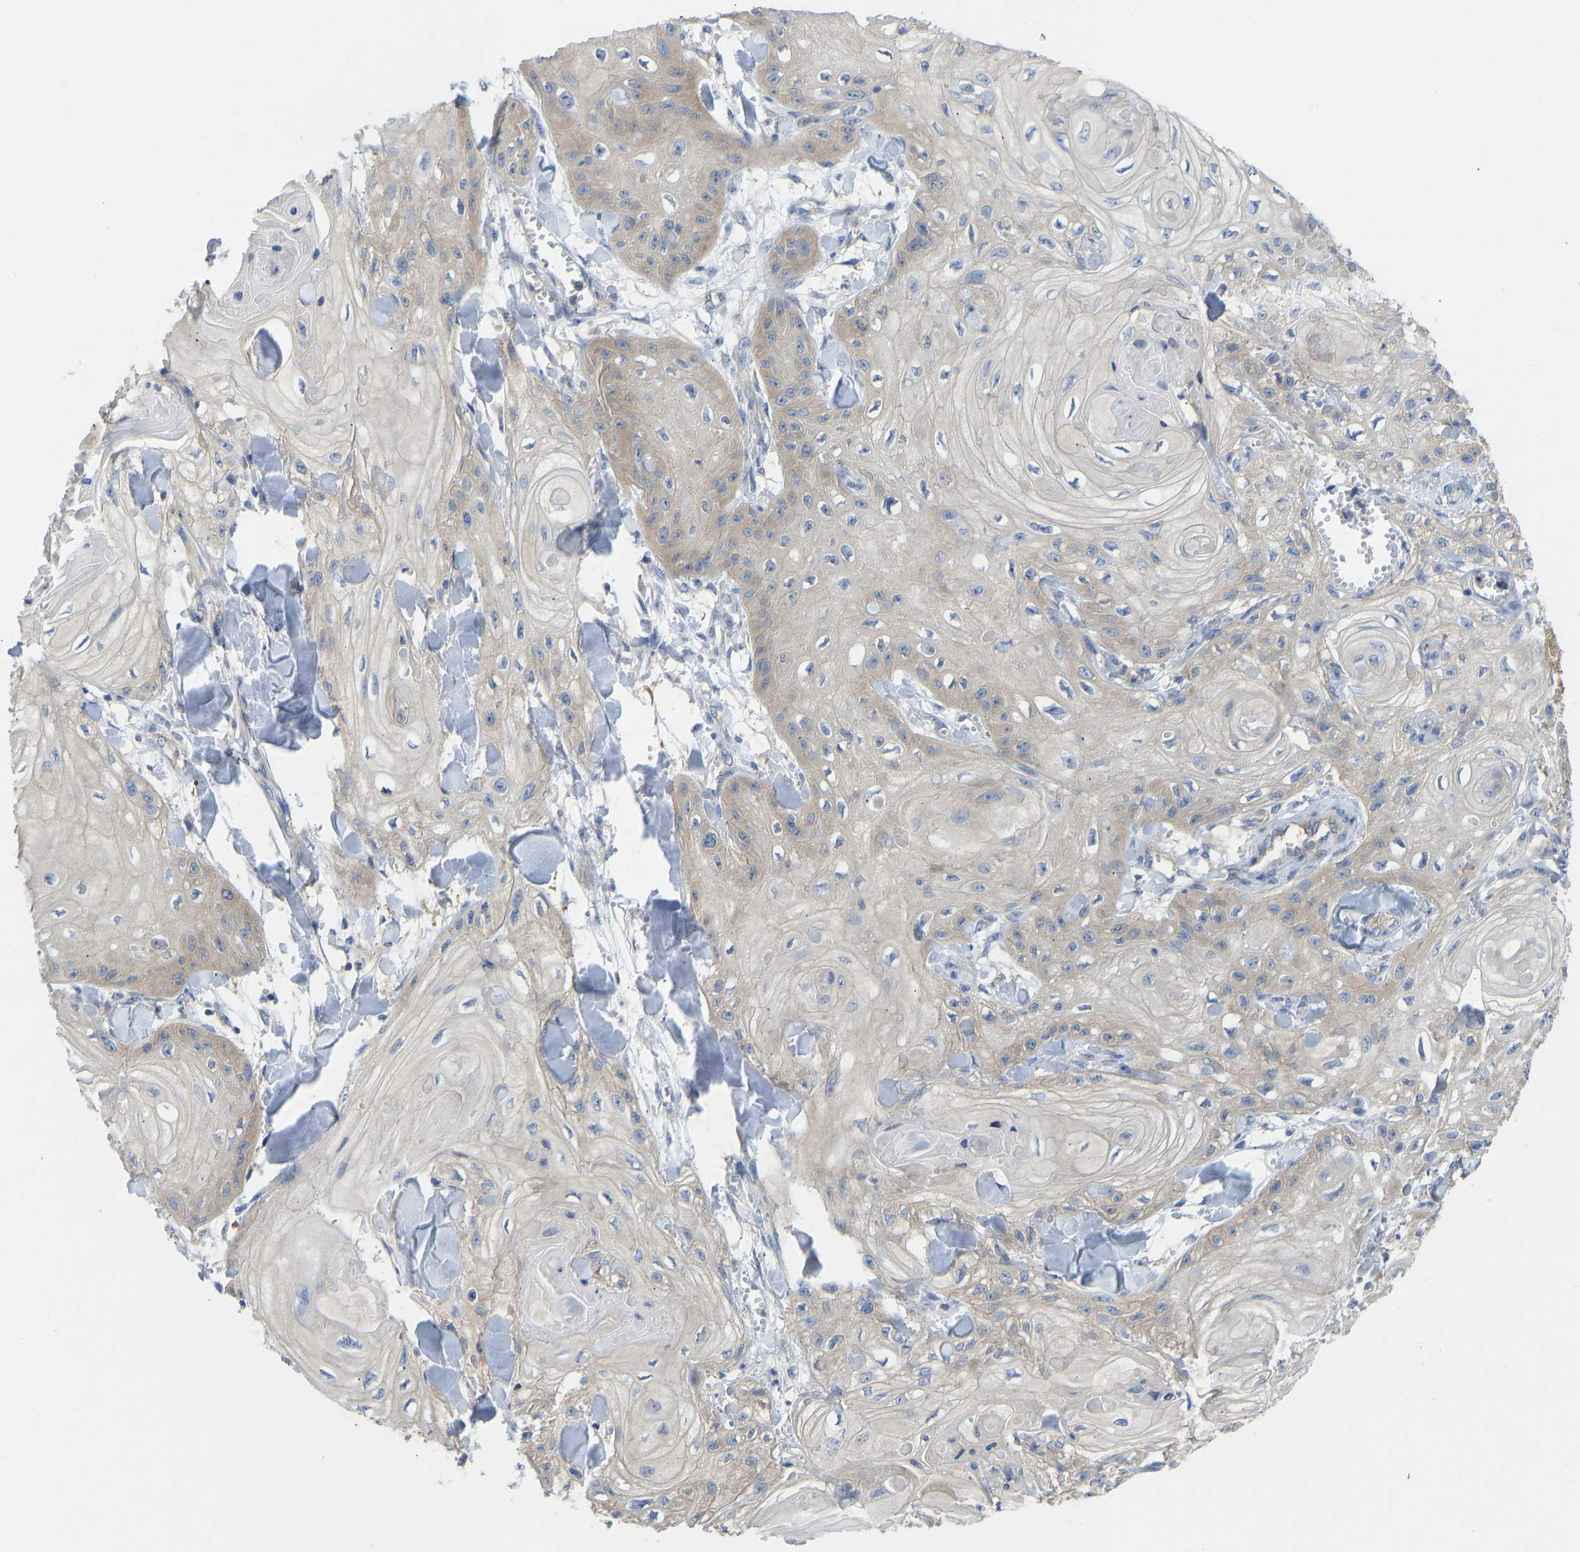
{"staining": {"intensity": "weak", "quantity": ">75%", "location": "cytoplasmic/membranous"}, "tissue": "skin cancer", "cell_type": "Tumor cells", "image_type": "cancer", "snomed": [{"axis": "morphology", "description": "Squamous cell carcinoma, NOS"}, {"axis": "topography", "description": "Skin"}], "caption": "This is a photomicrograph of immunohistochemistry staining of skin cancer (squamous cell carcinoma), which shows weak expression in the cytoplasmic/membranous of tumor cells.", "gene": "PPP3CA", "patient": {"sex": "male", "age": 74}}